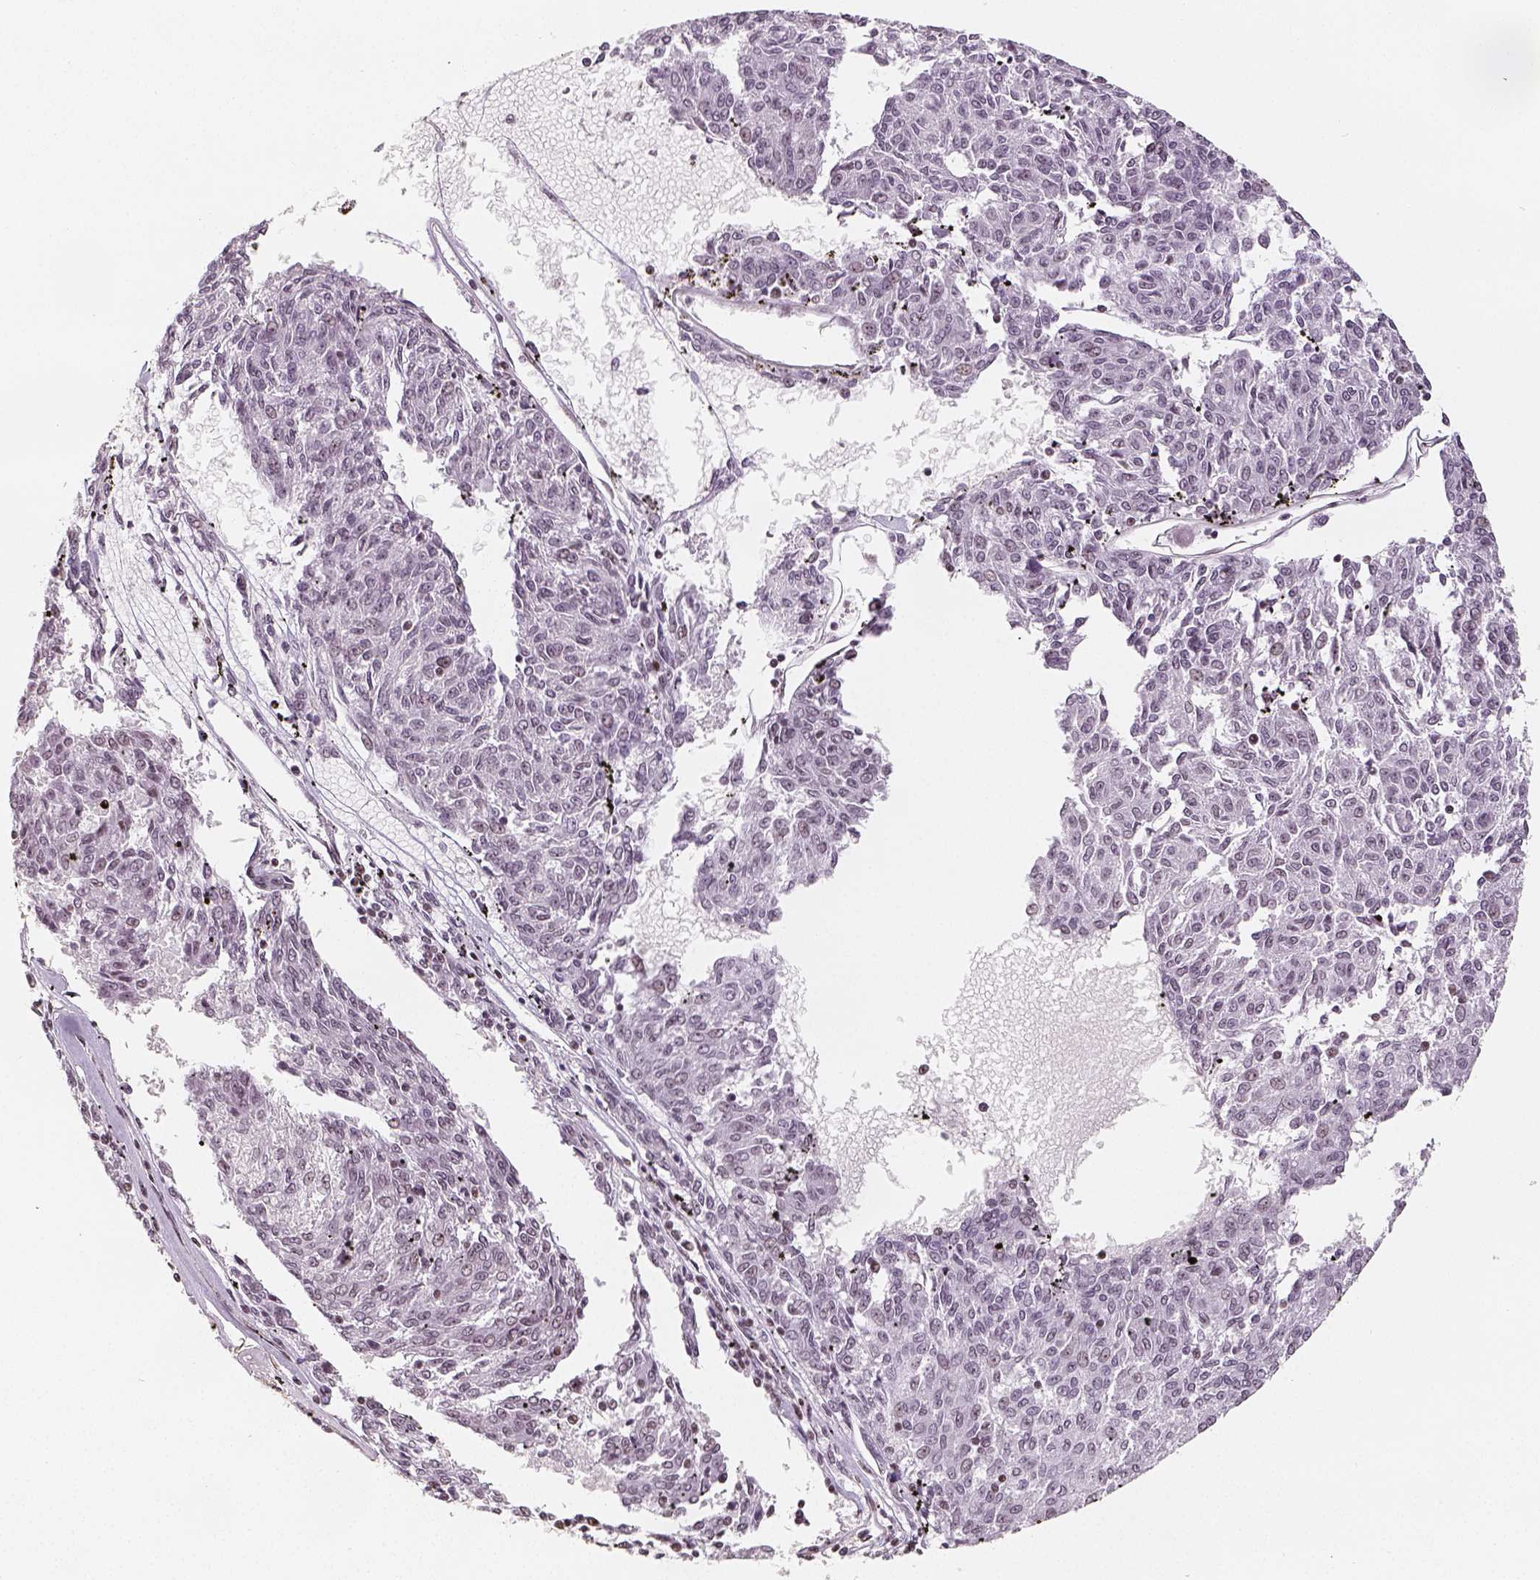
{"staining": {"intensity": "weak", "quantity": "<25%", "location": "nuclear"}, "tissue": "melanoma", "cell_type": "Tumor cells", "image_type": "cancer", "snomed": [{"axis": "morphology", "description": "Malignant melanoma, NOS"}, {"axis": "topography", "description": "Skin"}], "caption": "Immunohistochemistry (IHC) histopathology image of neoplastic tissue: malignant melanoma stained with DAB exhibits no significant protein expression in tumor cells.", "gene": "HDAC1", "patient": {"sex": "female", "age": 72}}